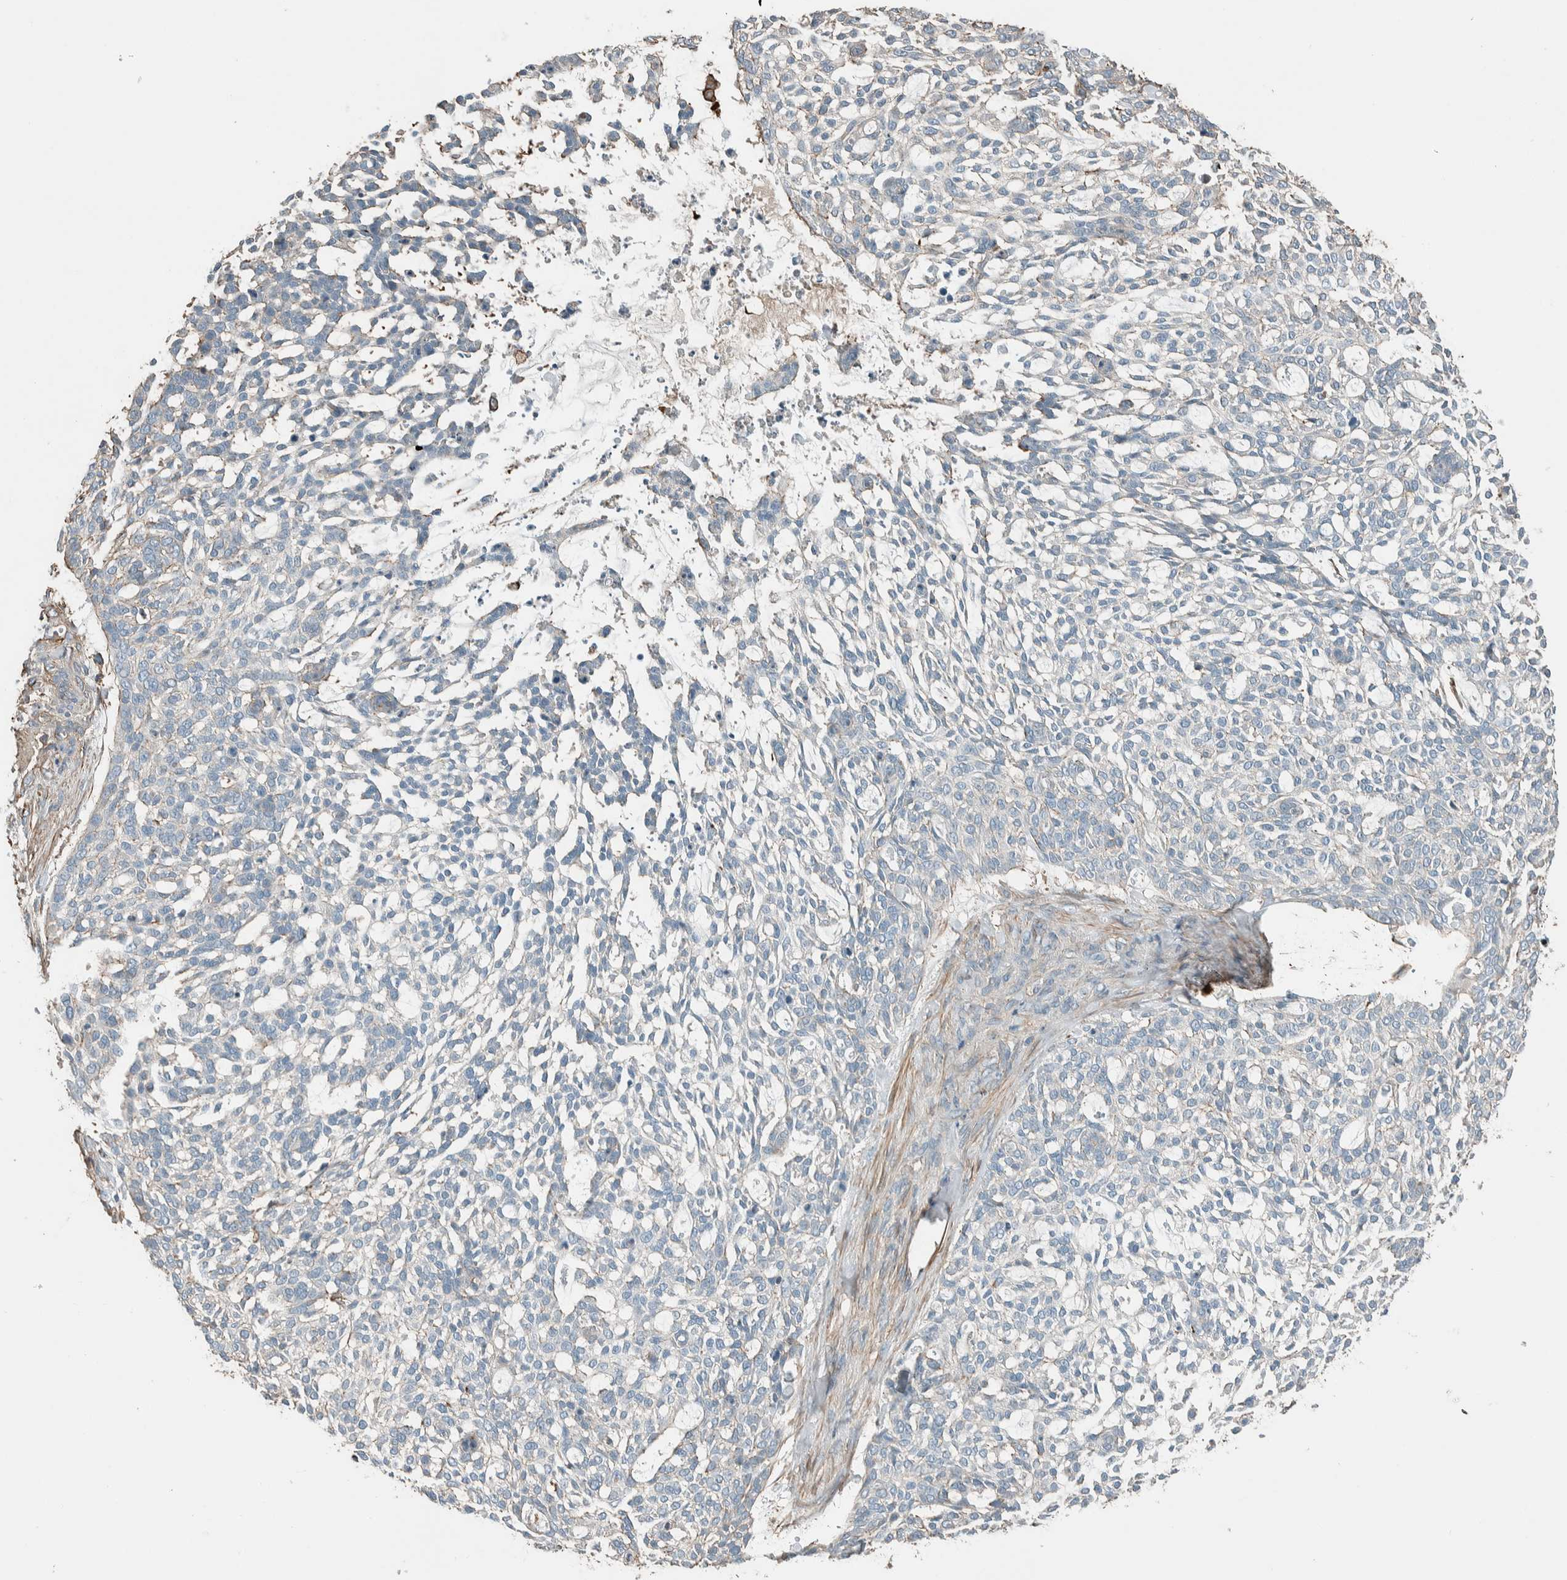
{"staining": {"intensity": "negative", "quantity": "none", "location": "none"}, "tissue": "skin cancer", "cell_type": "Tumor cells", "image_type": "cancer", "snomed": [{"axis": "morphology", "description": "Basal cell carcinoma"}, {"axis": "topography", "description": "Skin"}], "caption": "Immunohistochemistry (IHC) of human skin basal cell carcinoma shows no positivity in tumor cells.", "gene": "CTBP2", "patient": {"sex": "female", "age": 64}}